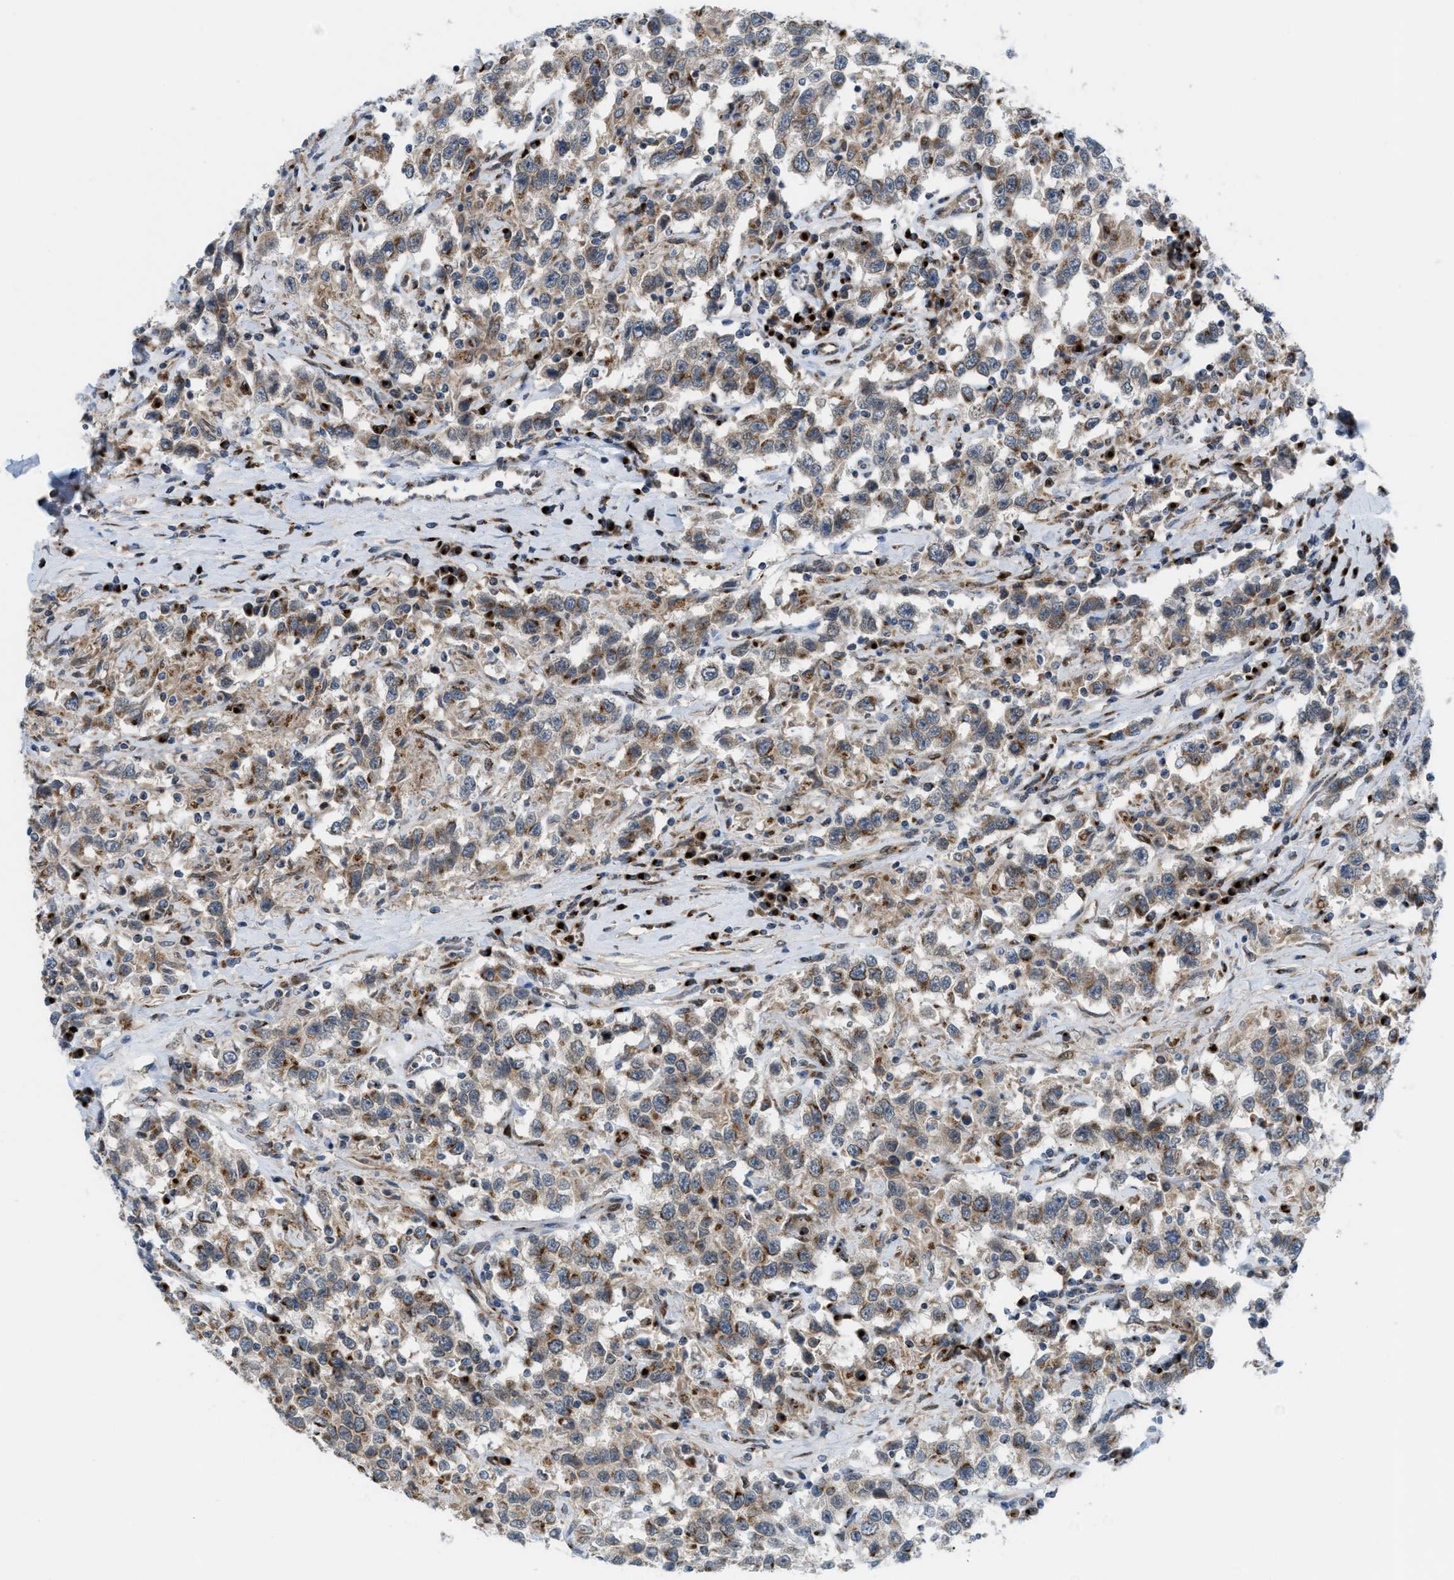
{"staining": {"intensity": "weak", "quantity": ">75%", "location": "cytoplasmic/membranous"}, "tissue": "testis cancer", "cell_type": "Tumor cells", "image_type": "cancer", "snomed": [{"axis": "morphology", "description": "Seminoma, NOS"}, {"axis": "topography", "description": "Testis"}], "caption": "A histopathology image showing weak cytoplasmic/membranous expression in about >75% of tumor cells in testis cancer, as visualized by brown immunohistochemical staining.", "gene": "SLC38A10", "patient": {"sex": "male", "age": 41}}